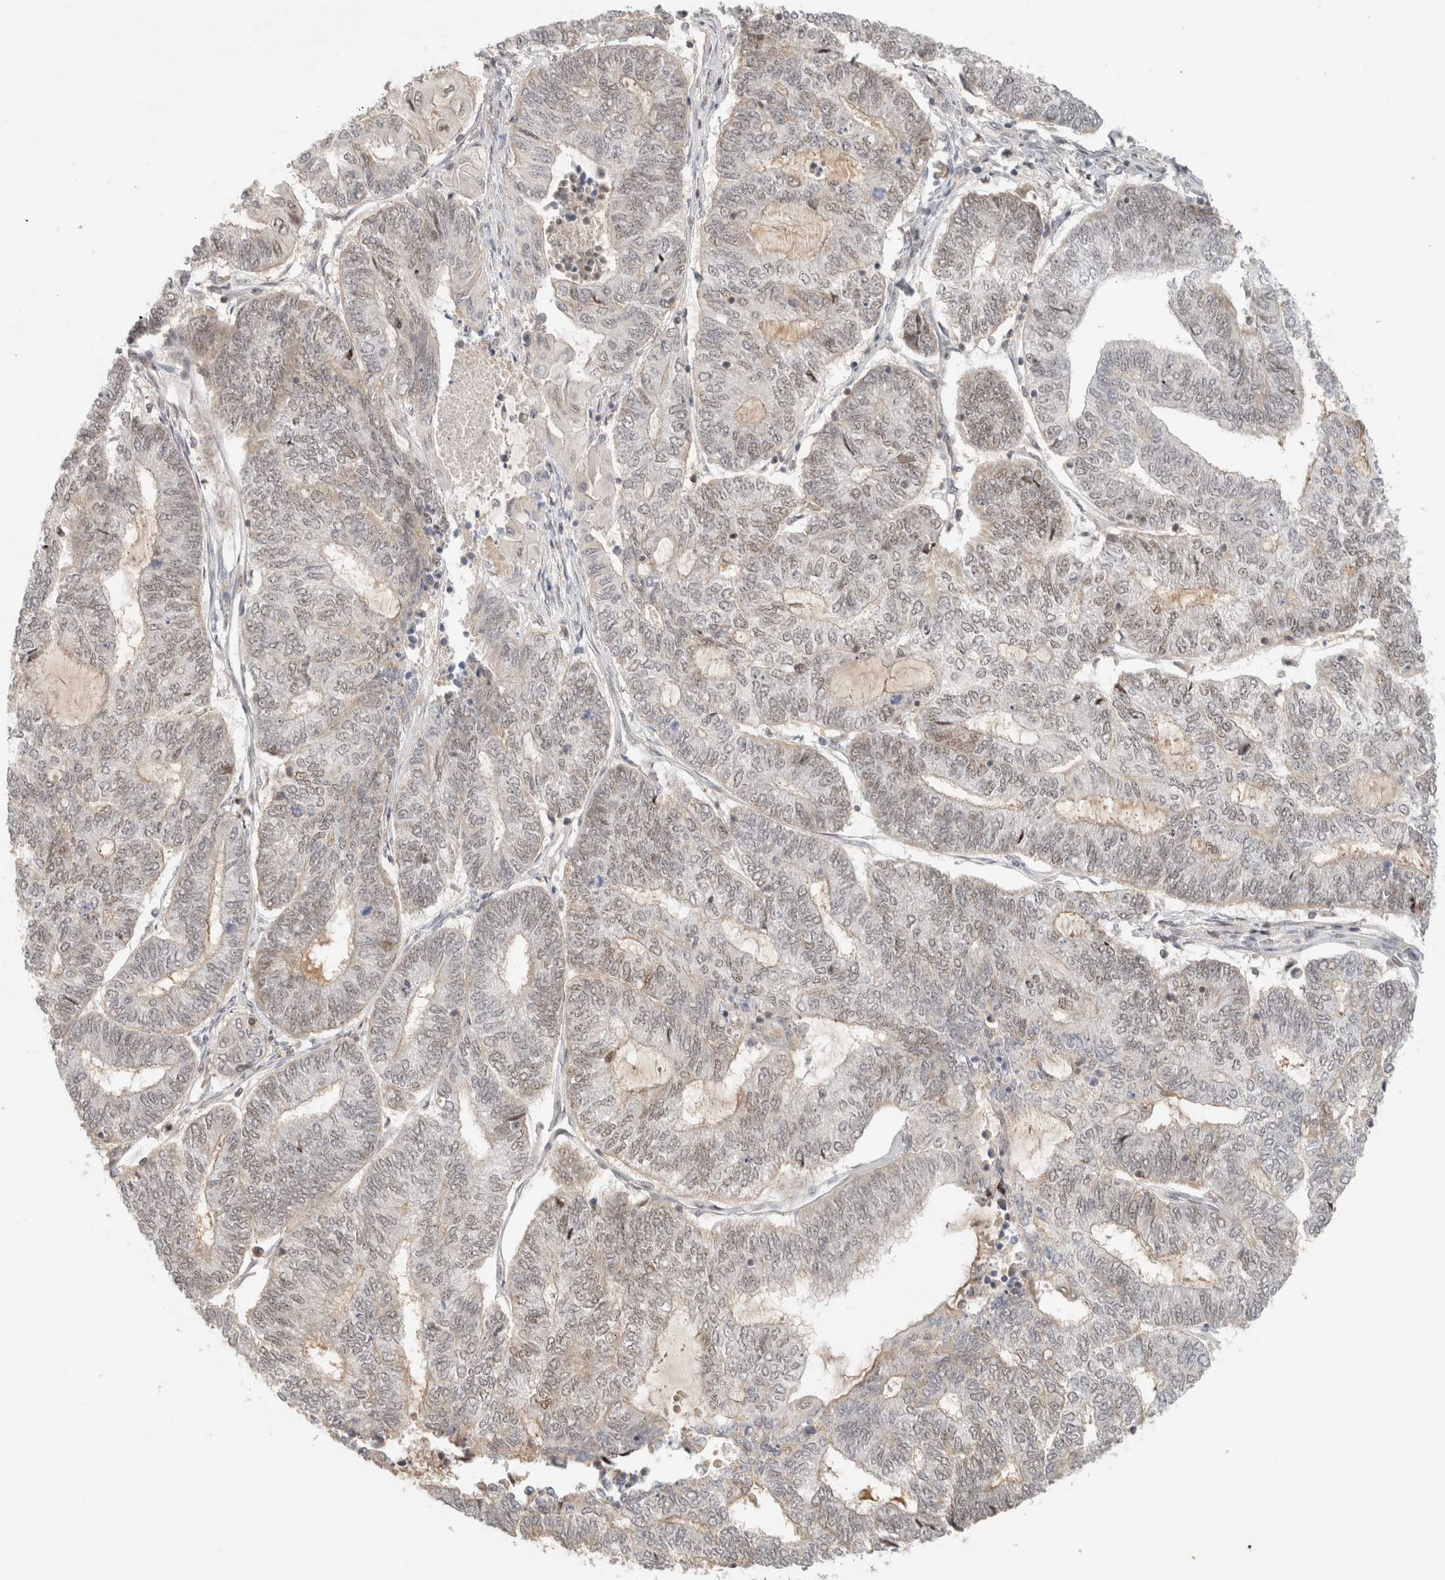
{"staining": {"intensity": "negative", "quantity": "none", "location": "none"}, "tissue": "endometrial cancer", "cell_type": "Tumor cells", "image_type": "cancer", "snomed": [{"axis": "morphology", "description": "Adenocarcinoma, NOS"}, {"axis": "topography", "description": "Uterus"}, {"axis": "topography", "description": "Endometrium"}], "caption": "Immunohistochemistry photomicrograph of human adenocarcinoma (endometrial) stained for a protein (brown), which shows no staining in tumor cells. The staining was performed using DAB to visualize the protein expression in brown, while the nuclei were stained in blue with hematoxylin (Magnification: 20x).", "gene": "MRM3", "patient": {"sex": "female", "age": 70}}